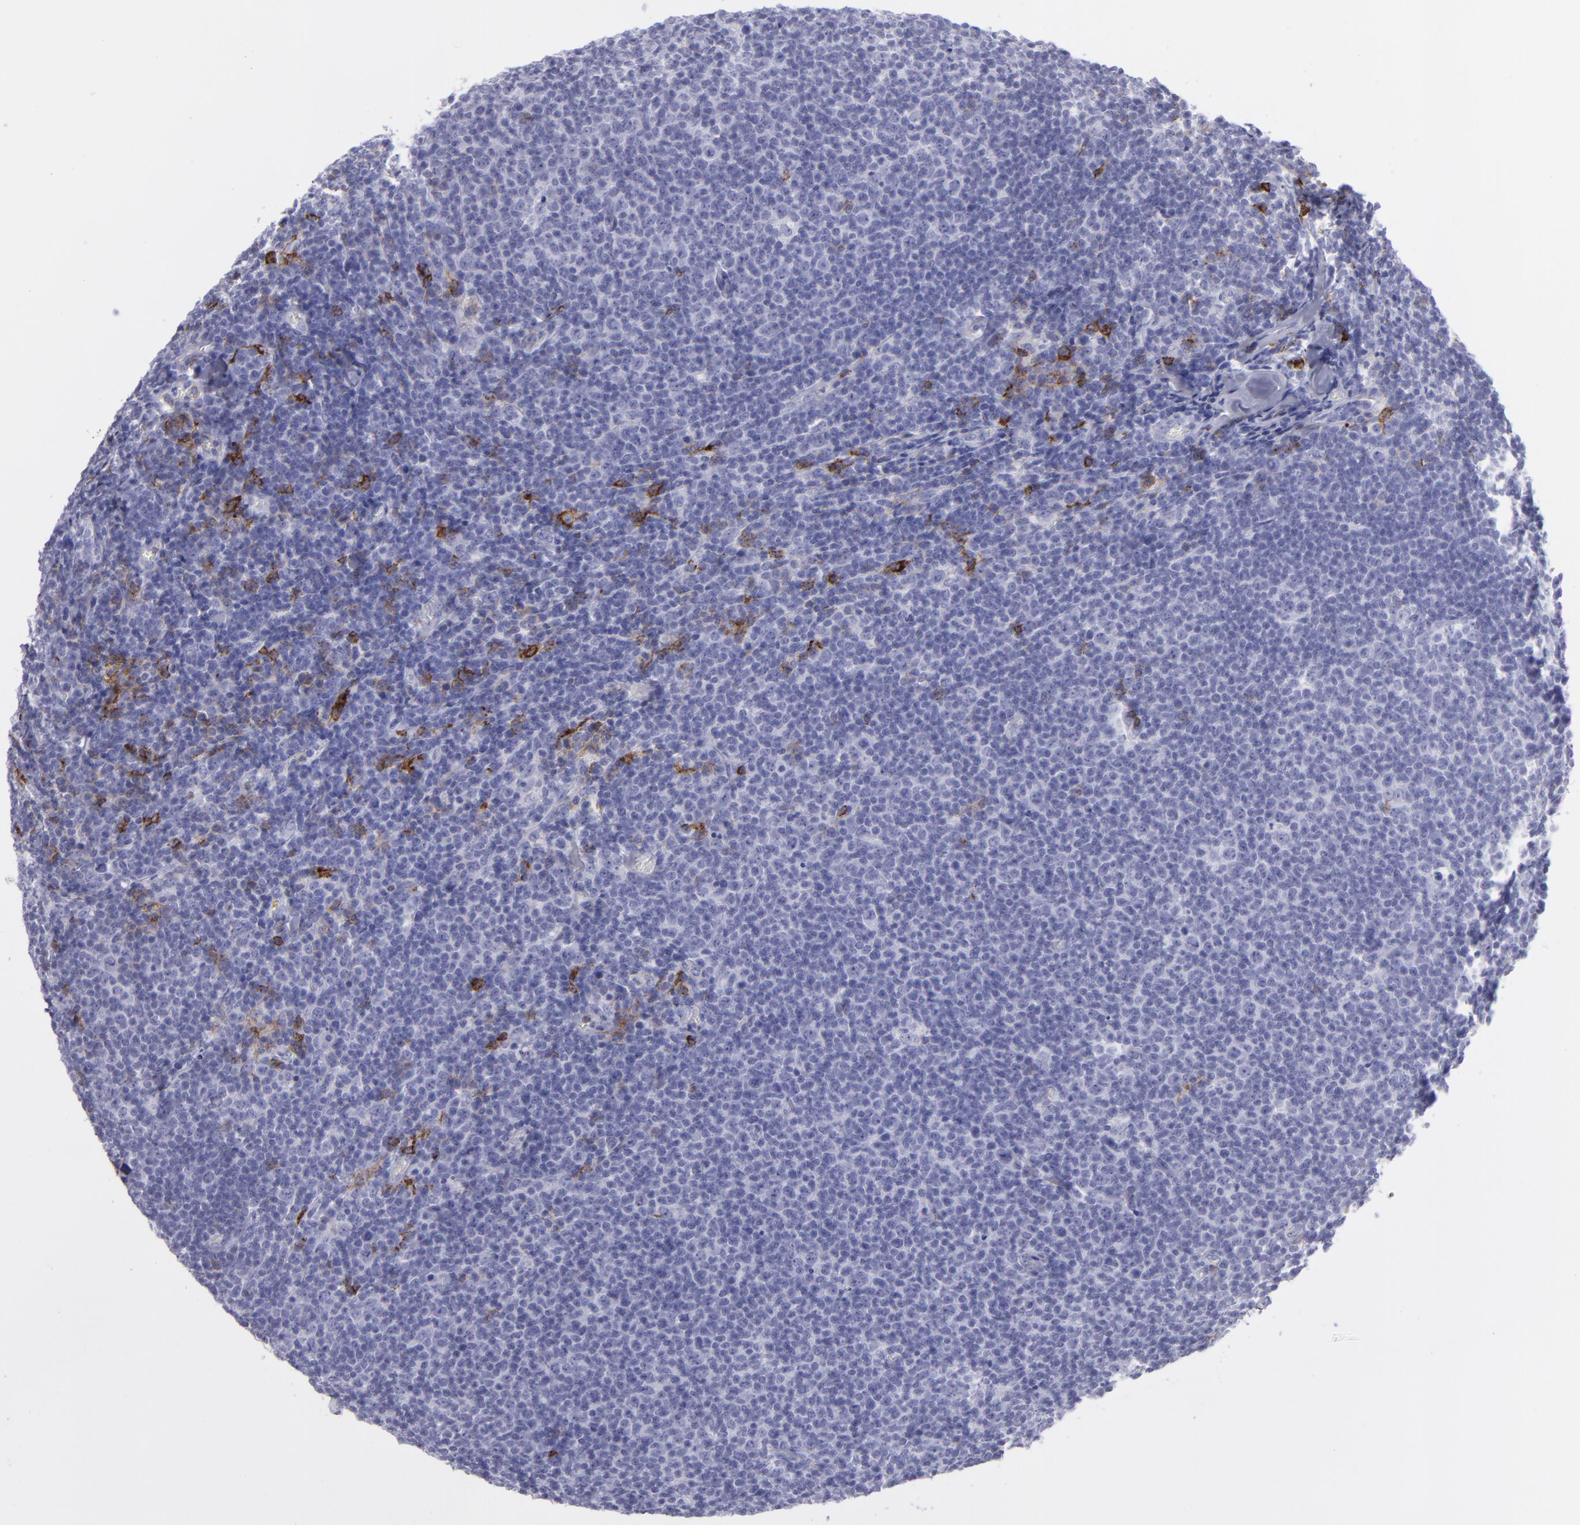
{"staining": {"intensity": "moderate", "quantity": "<25%", "location": "cytoplasmic/membranous"}, "tissue": "lymphoma", "cell_type": "Tumor cells", "image_type": "cancer", "snomed": [{"axis": "morphology", "description": "Malignant lymphoma, non-Hodgkin's type, Low grade"}, {"axis": "topography", "description": "Lymph node"}], "caption": "IHC (DAB (3,3'-diaminobenzidine)) staining of human lymphoma demonstrates moderate cytoplasmic/membranous protein expression in approximately <25% of tumor cells. (Brightfield microscopy of DAB IHC at high magnification).", "gene": "SELPLG", "patient": {"sex": "male", "age": 74}}